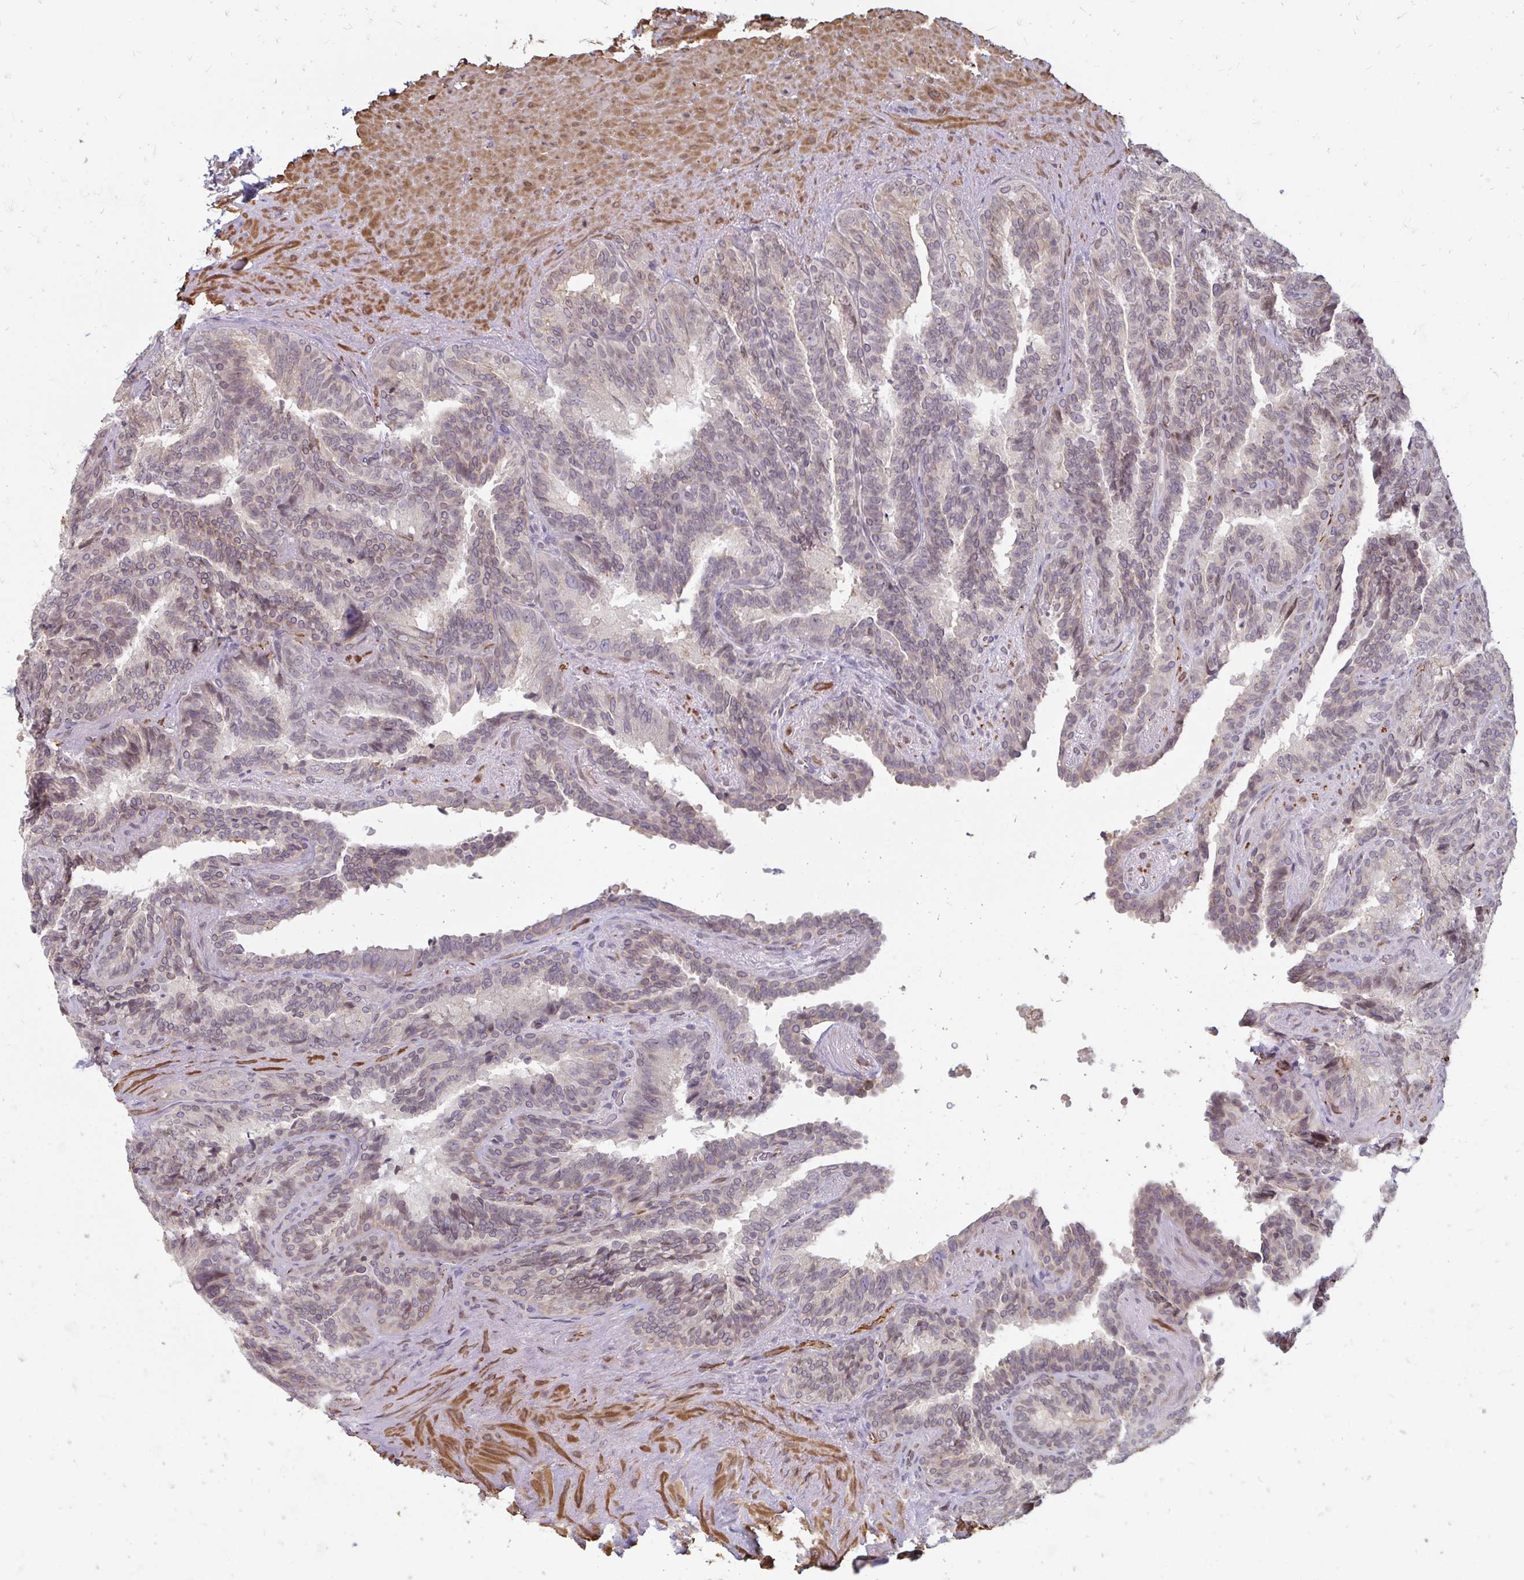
{"staining": {"intensity": "weak", "quantity": "25%-75%", "location": "cytoplasmic/membranous"}, "tissue": "seminal vesicle", "cell_type": "Glandular cells", "image_type": "normal", "snomed": [{"axis": "morphology", "description": "Normal tissue, NOS"}, {"axis": "topography", "description": "Seminal veicle"}], "caption": "The immunohistochemical stain highlights weak cytoplasmic/membranous expression in glandular cells of unremarkable seminal vesicle. The protein is stained brown, and the nuclei are stained in blue (DAB (3,3'-diaminobenzidine) IHC with brightfield microscopy, high magnification).", "gene": "GPC5", "patient": {"sex": "male", "age": 60}}